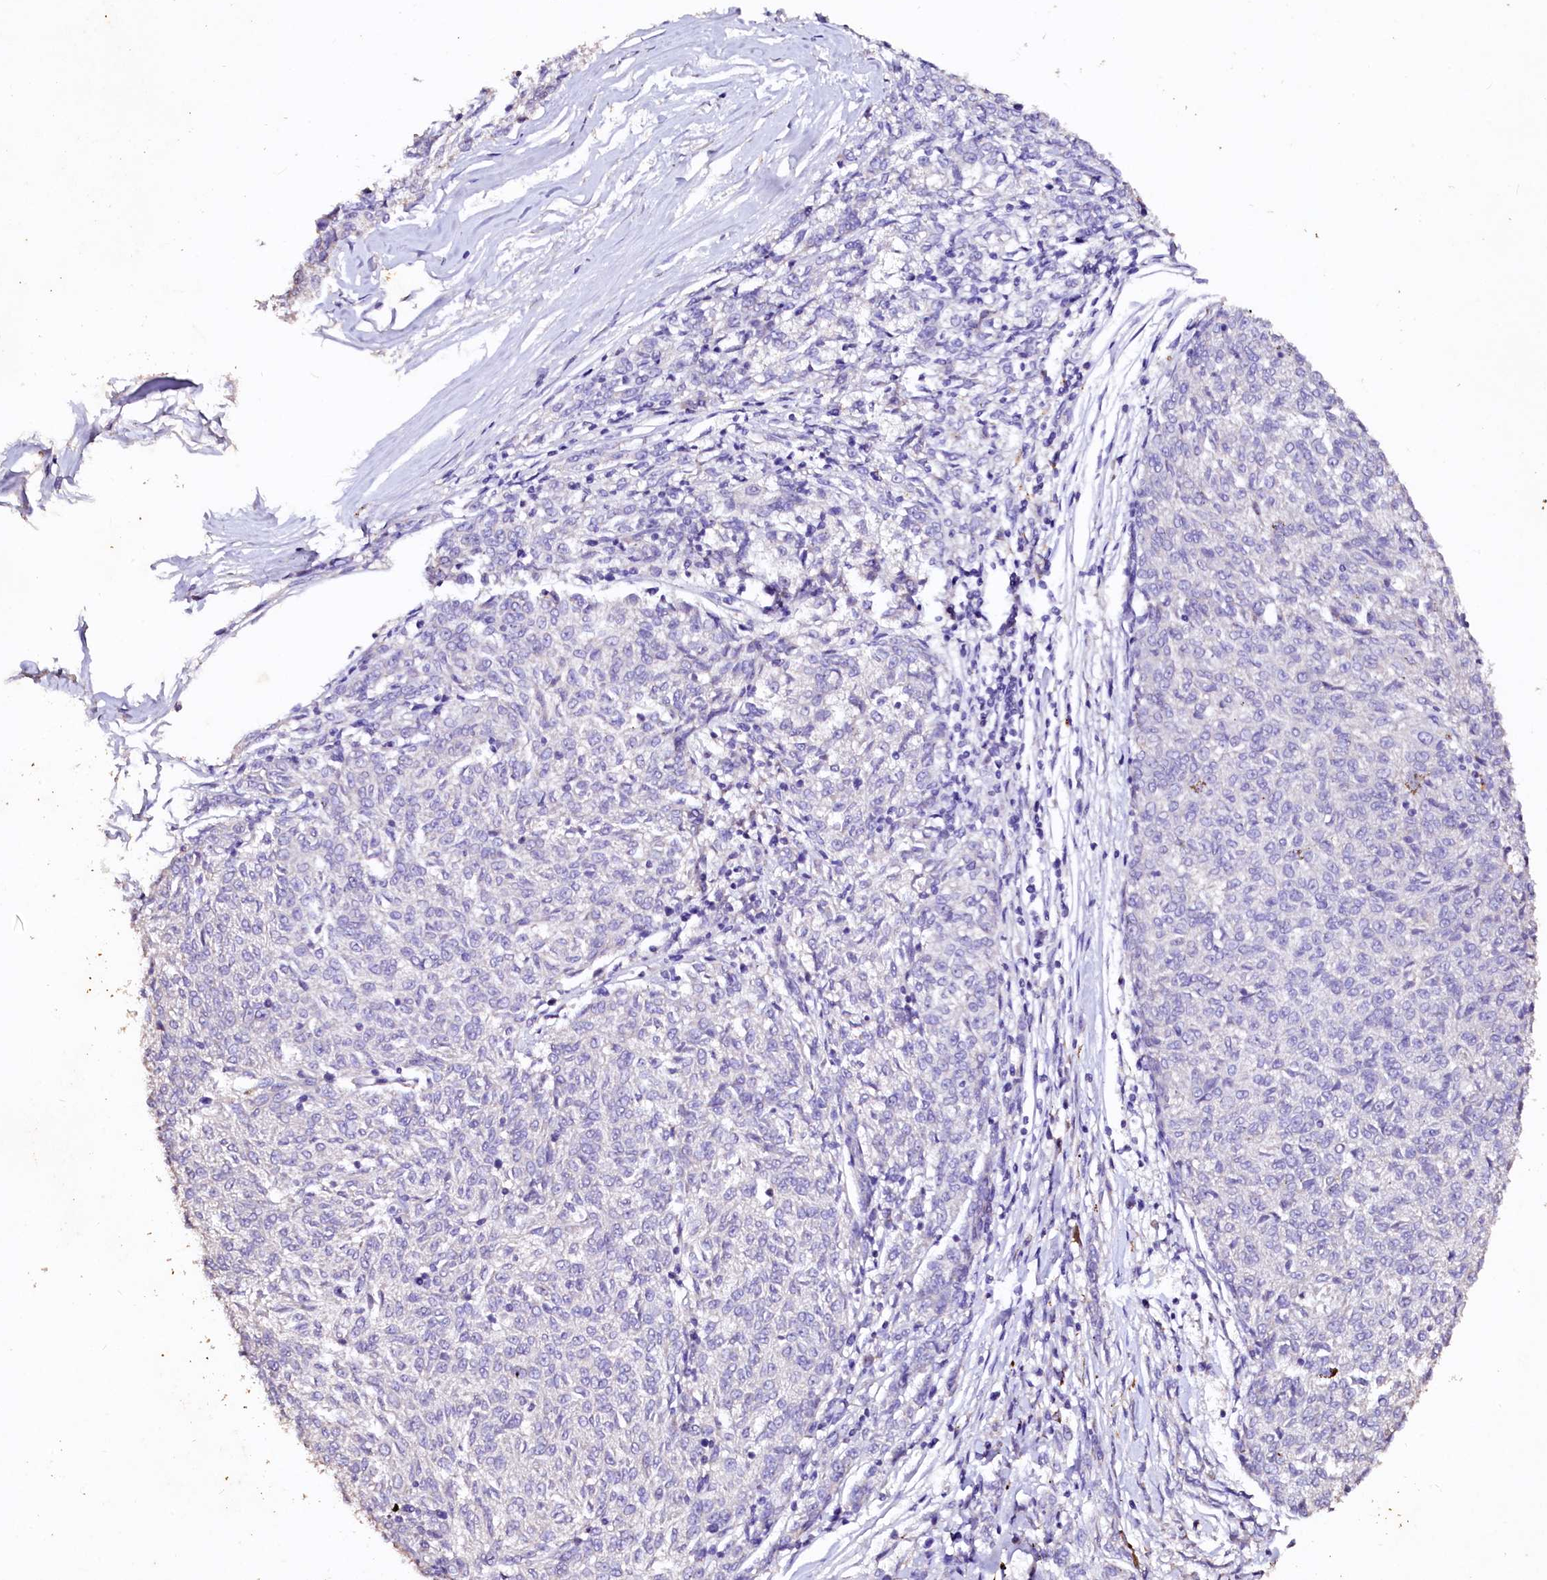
{"staining": {"intensity": "negative", "quantity": "none", "location": "none"}, "tissue": "melanoma", "cell_type": "Tumor cells", "image_type": "cancer", "snomed": [{"axis": "morphology", "description": "Malignant melanoma, NOS"}, {"axis": "topography", "description": "Skin"}], "caption": "Tumor cells show no significant protein staining in melanoma.", "gene": "VPS36", "patient": {"sex": "female", "age": 72}}